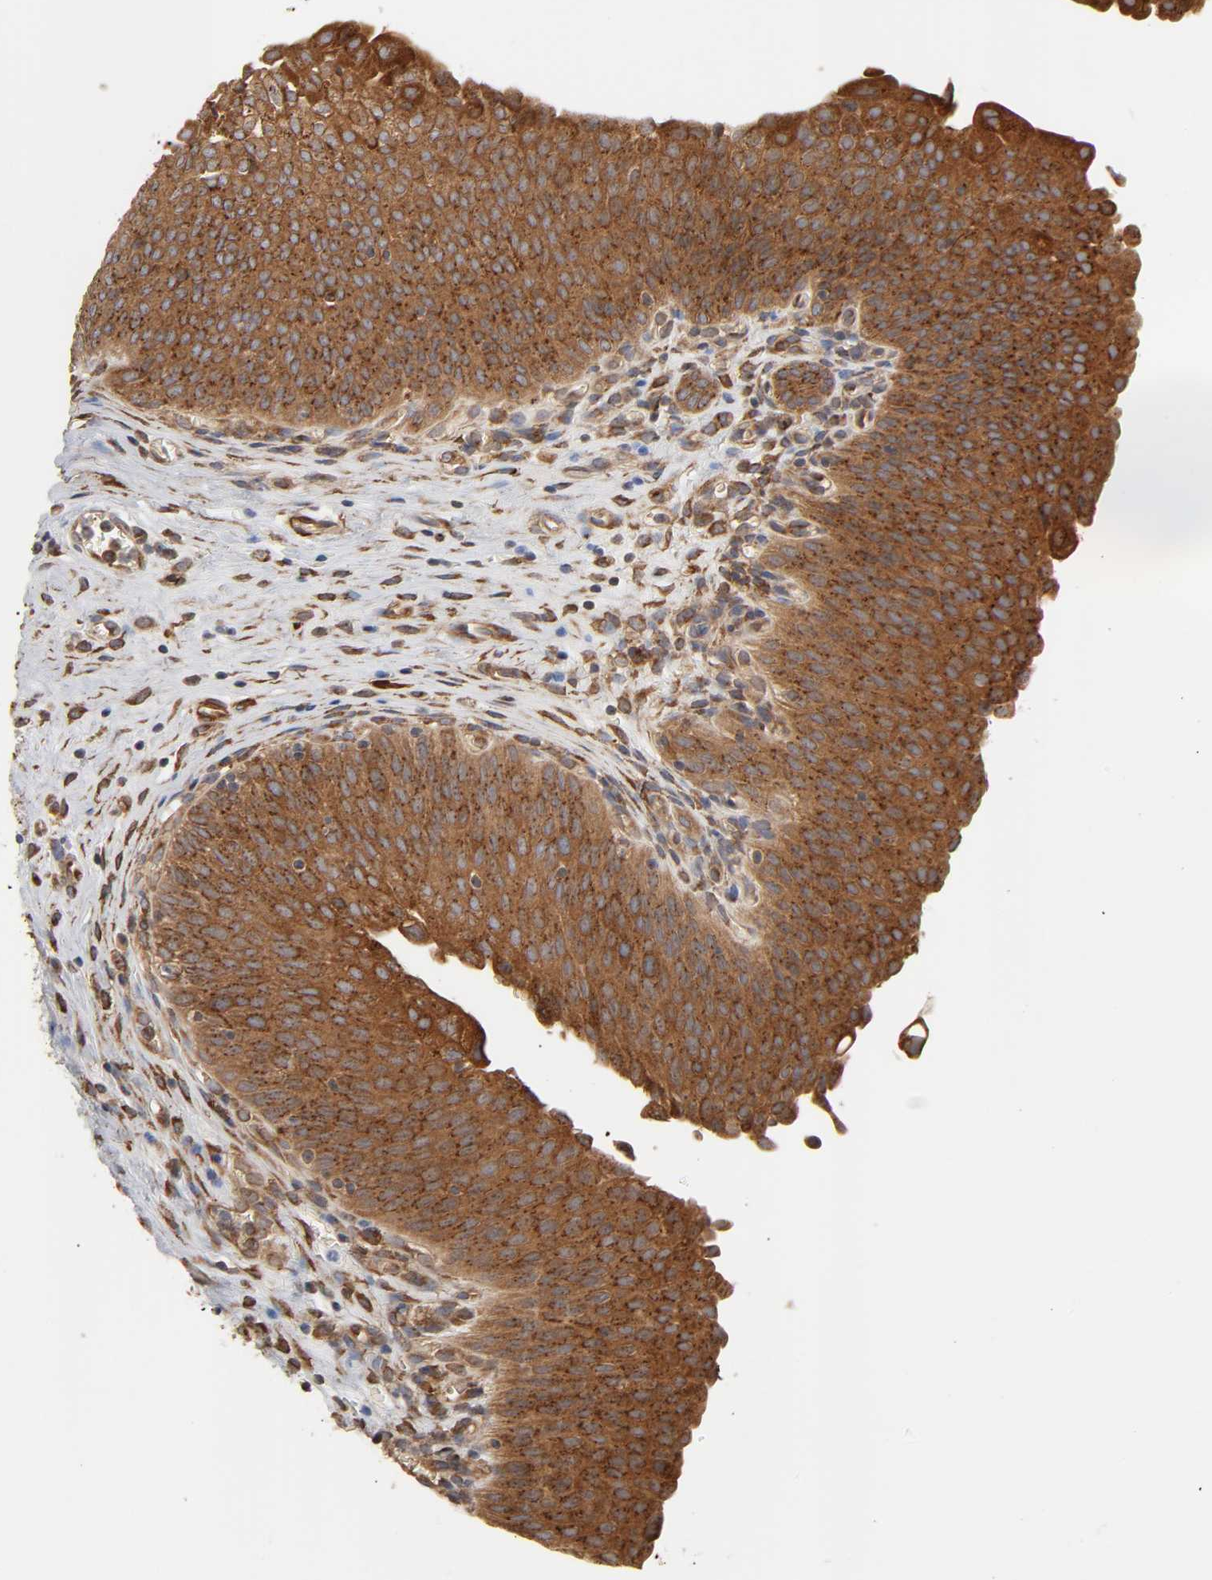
{"staining": {"intensity": "strong", "quantity": ">75%", "location": "cytoplasmic/membranous"}, "tissue": "urinary bladder", "cell_type": "Urothelial cells", "image_type": "normal", "snomed": [{"axis": "morphology", "description": "Normal tissue, NOS"}, {"axis": "morphology", "description": "Dysplasia, NOS"}, {"axis": "topography", "description": "Urinary bladder"}], "caption": "Brown immunohistochemical staining in unremarkable urinary bladder displays strong cytoplasmic/membranous positivity in about >75% of urothelial cells.", "gene": "GNPTG", "patient": {"sex": "male", "age": 35}}